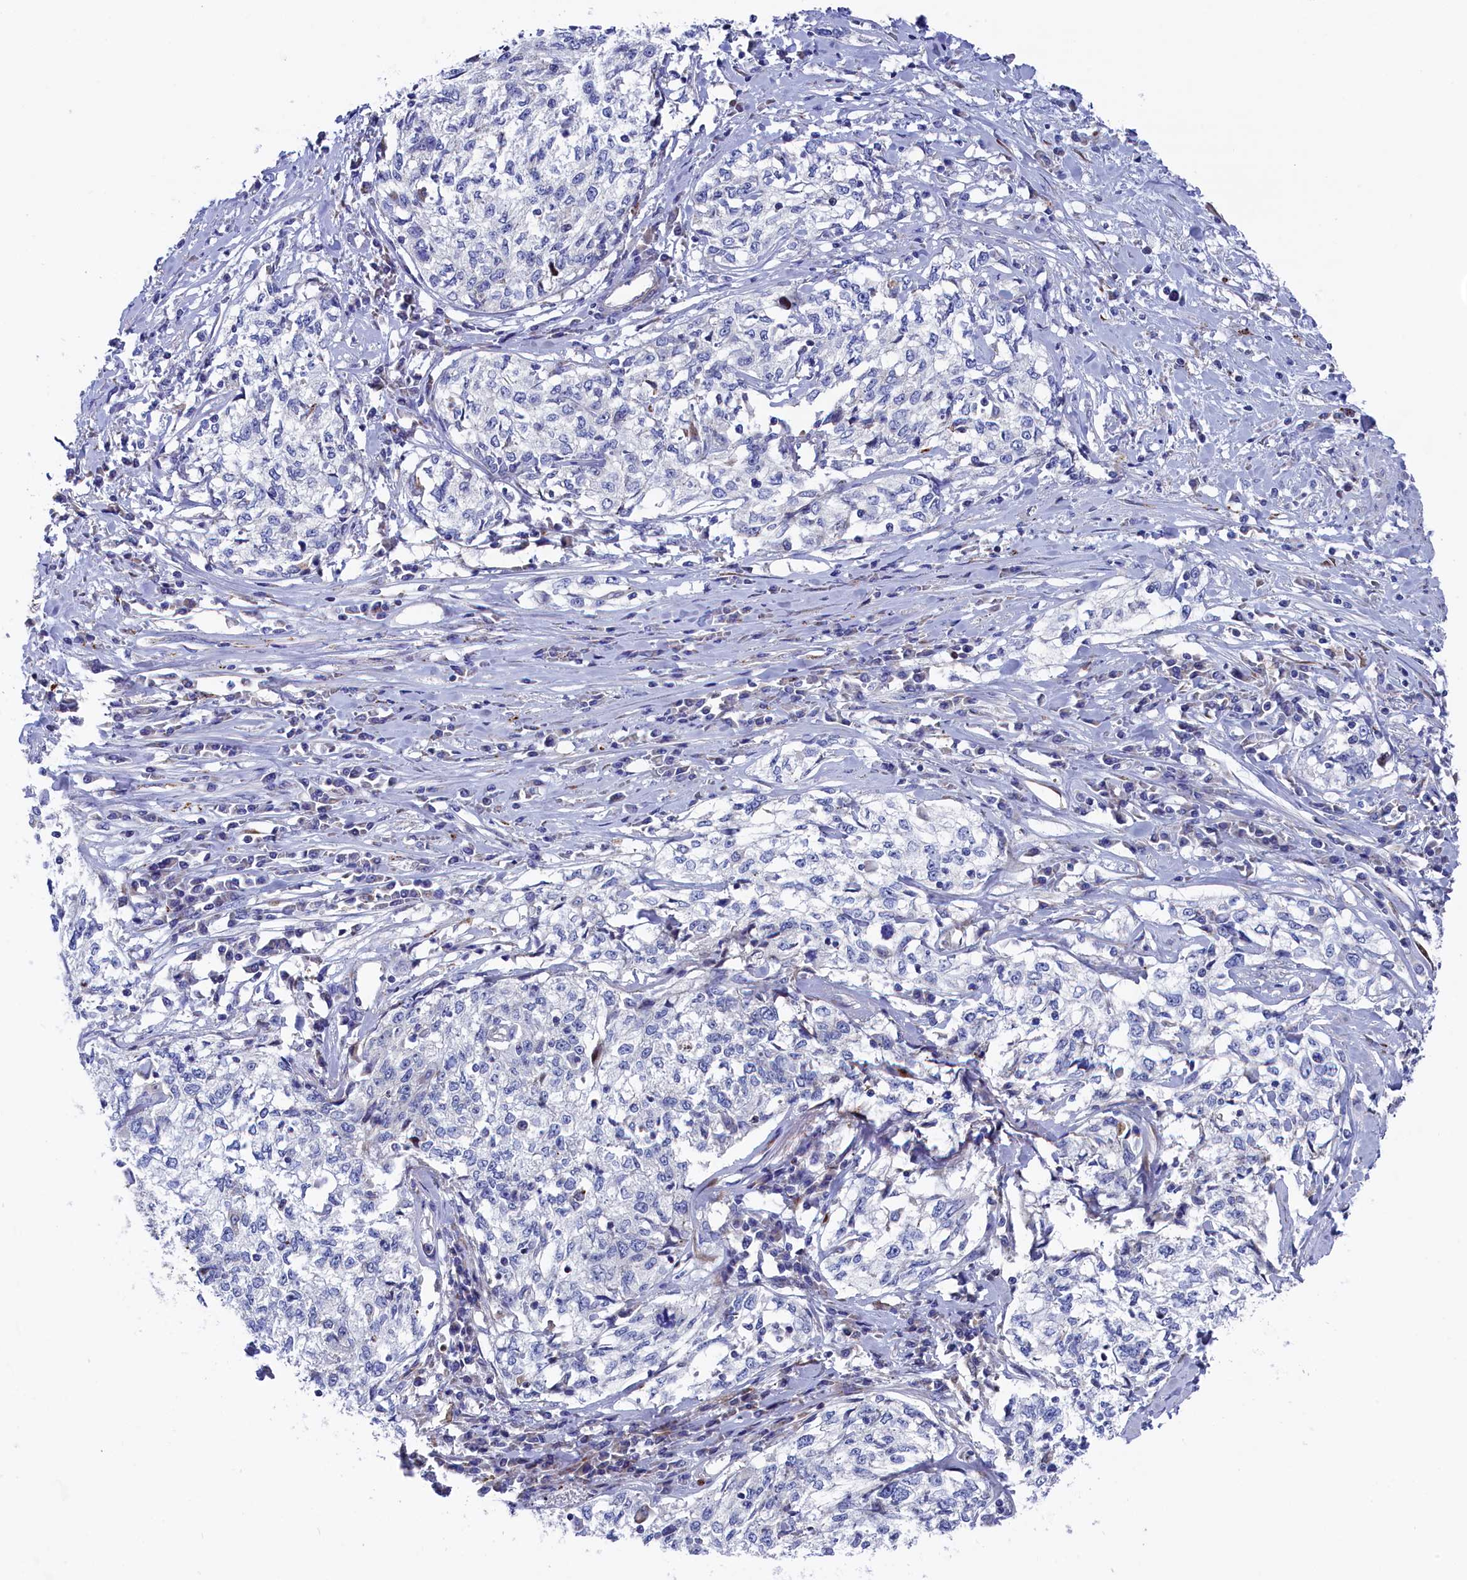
{"staining": {"intensity": "negative", "quantity": "none", "location": "none"}, "tissue": "cervical cancer", "cell_type": "Tumor cells", "image_type": "cancer", "snomed": [{"axis": "morphology", "description": "Squamous cell carcinoma, NOS"}, {"axis": "topography", "description": "Cervix"}], "caption": "Image shows no significant protein expression in tumor cells of cervical cancer.", "gene": "NUDT7", "patient": {"sex": "female", "age": 57}}